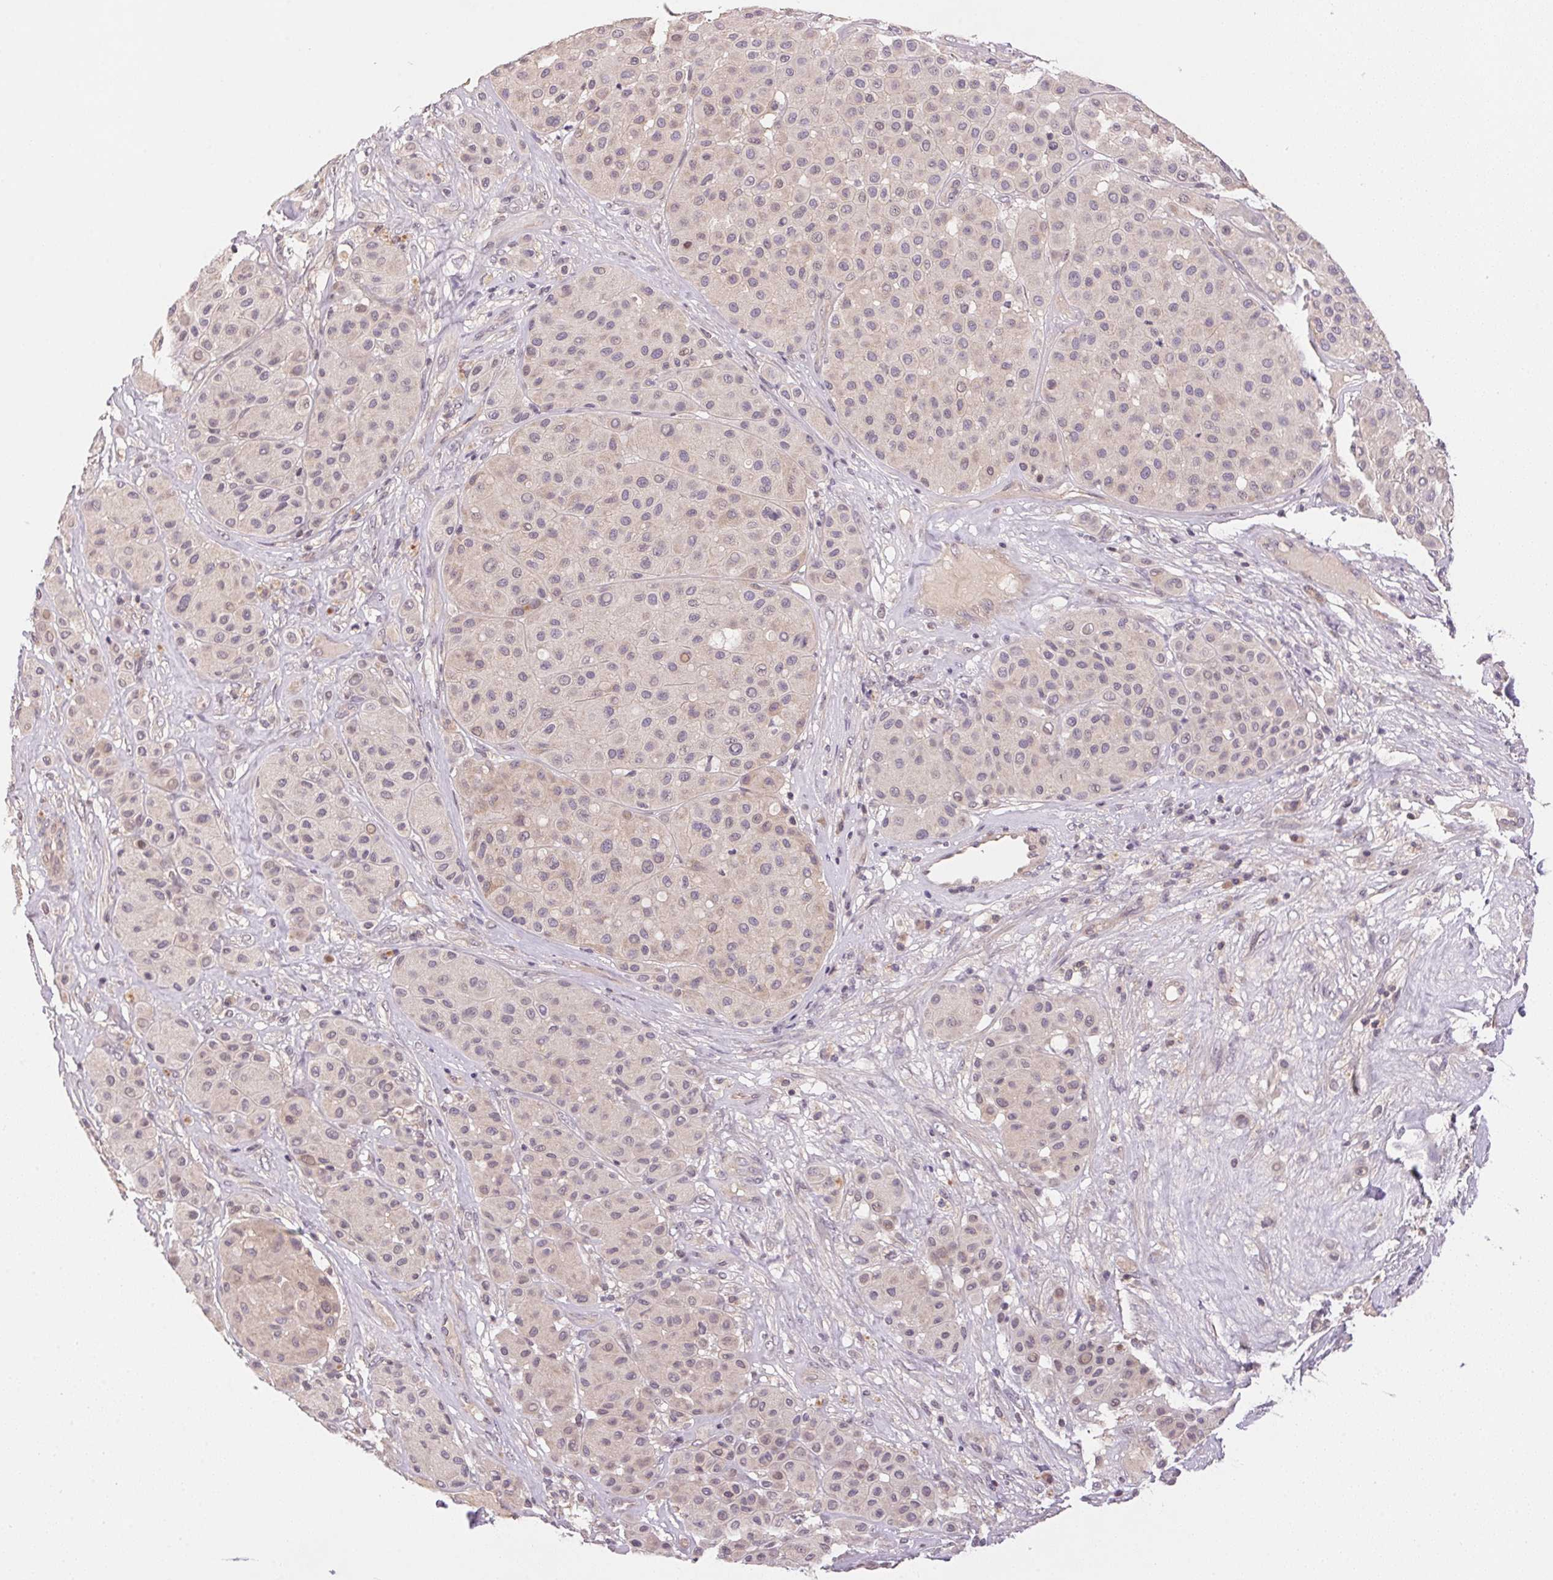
{"staining": {"intensity": "weak", "quantity": "<25%", "location": "cytoplasmic/membranous"}, "tissue": "melanoma", "cell_type": "Tumor cells", "image_type": "cancer", "snomed": [{"axis": "morphology", "description": "Malignant melanoma, Metastatic site"}, {"axis": "topography", "description": "Smooth muscle"}], "caption": "Immunohistochemistry (IHC) histopathology image of neoplastic tissue: malignant melanoma (metastatic site) stained with DAB (3,3'-diaminobenzidine) displays no significant protein staining in tumor cells.", "gene": "BNIP5", "patient": {"sex": "male", "age": 41}}